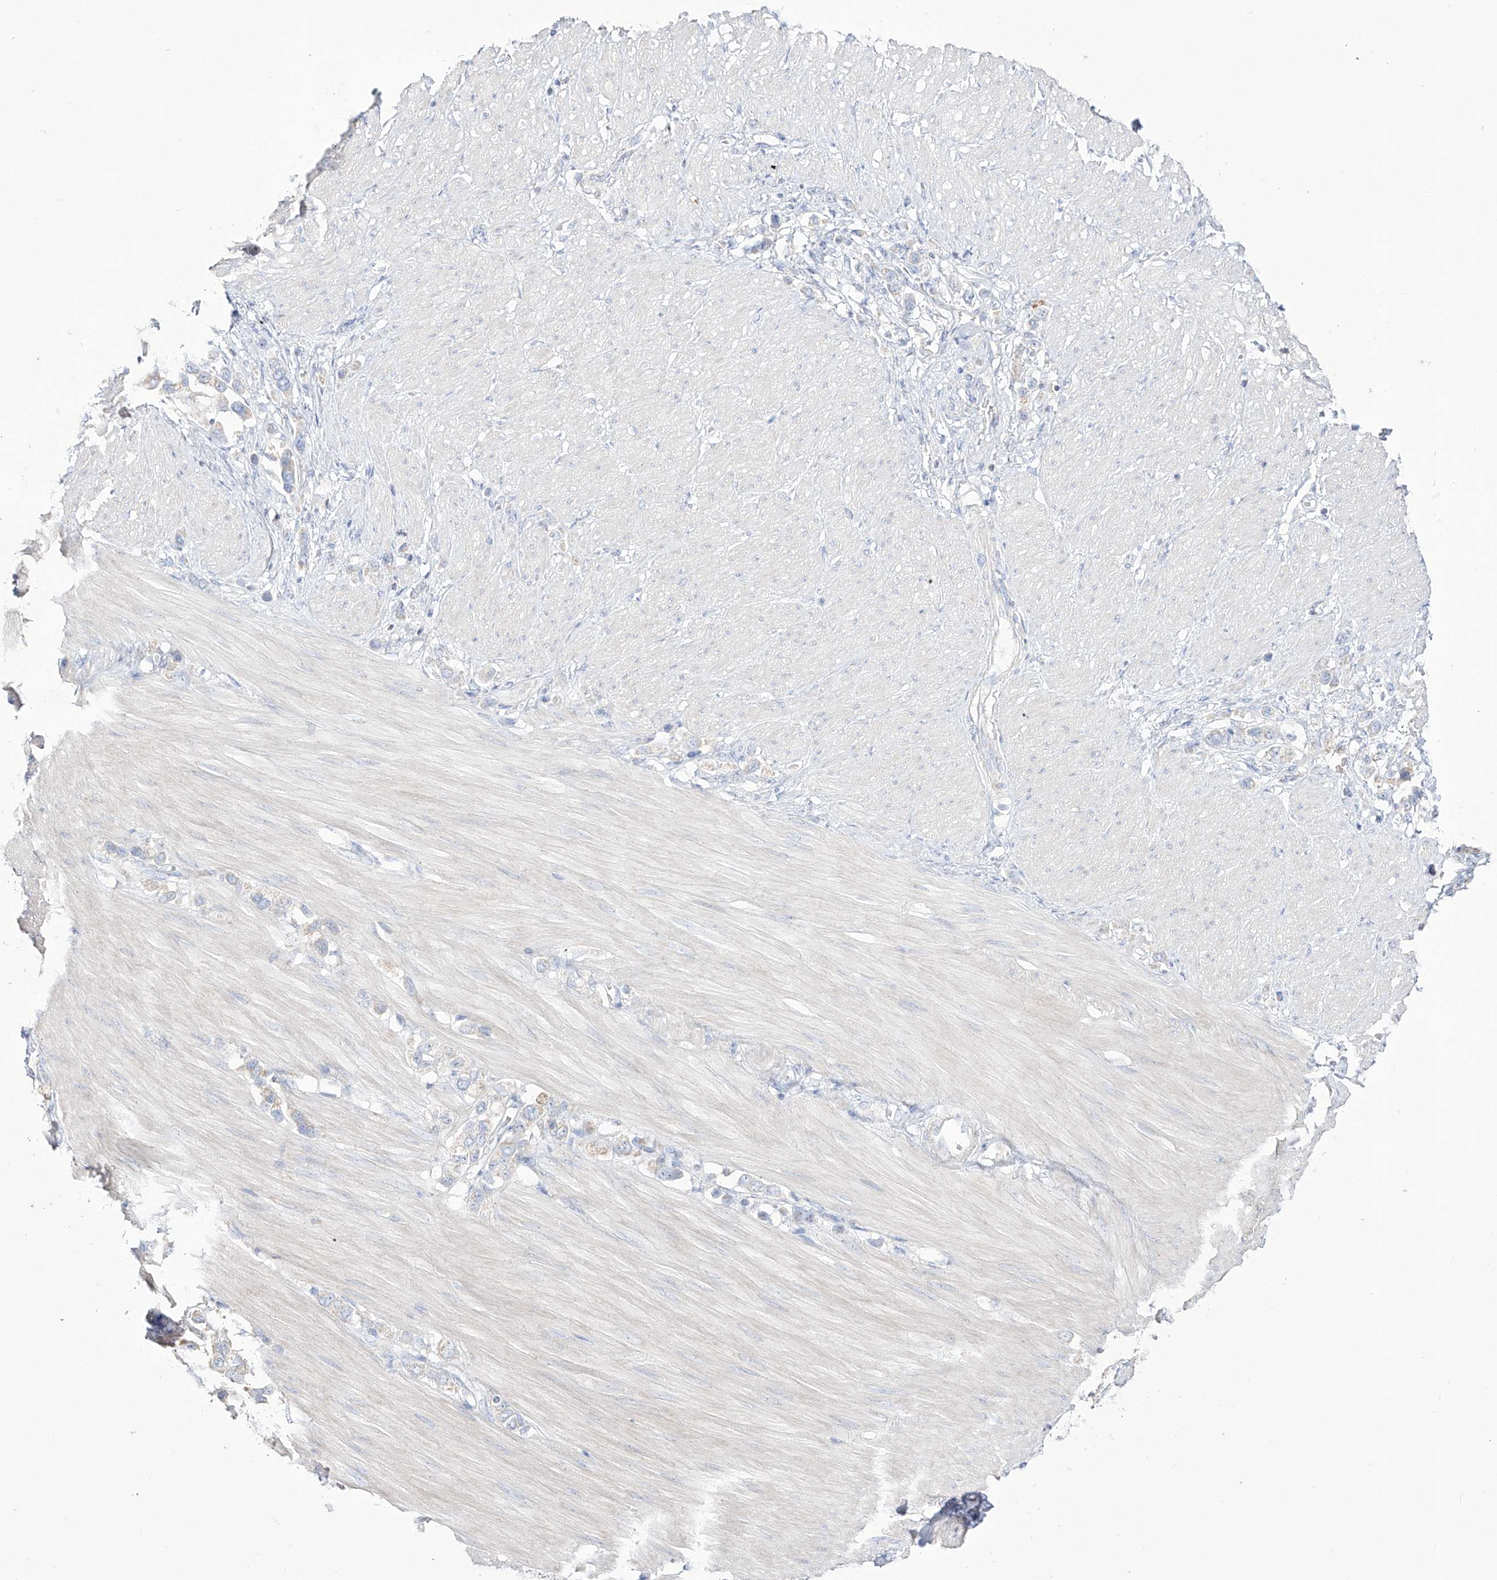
{"staining": {"intensity": "negative", "quantity": "none", "location": "none"}, "tissue": "stomach cancer", "cell_type": "Tumor cells", "image_type": "cancer", "snomed": [{"axis": "morphology", "description": "Adenocarcinoma, NOS"}, {"axis": "topography", "description": "Stomach"}], "caption": "Photomicrograph shows no significant protein expression in tumor cells of stomach cancer.", "gene": "RCHY1", "patient": {"sex": "female", "age": 65}}